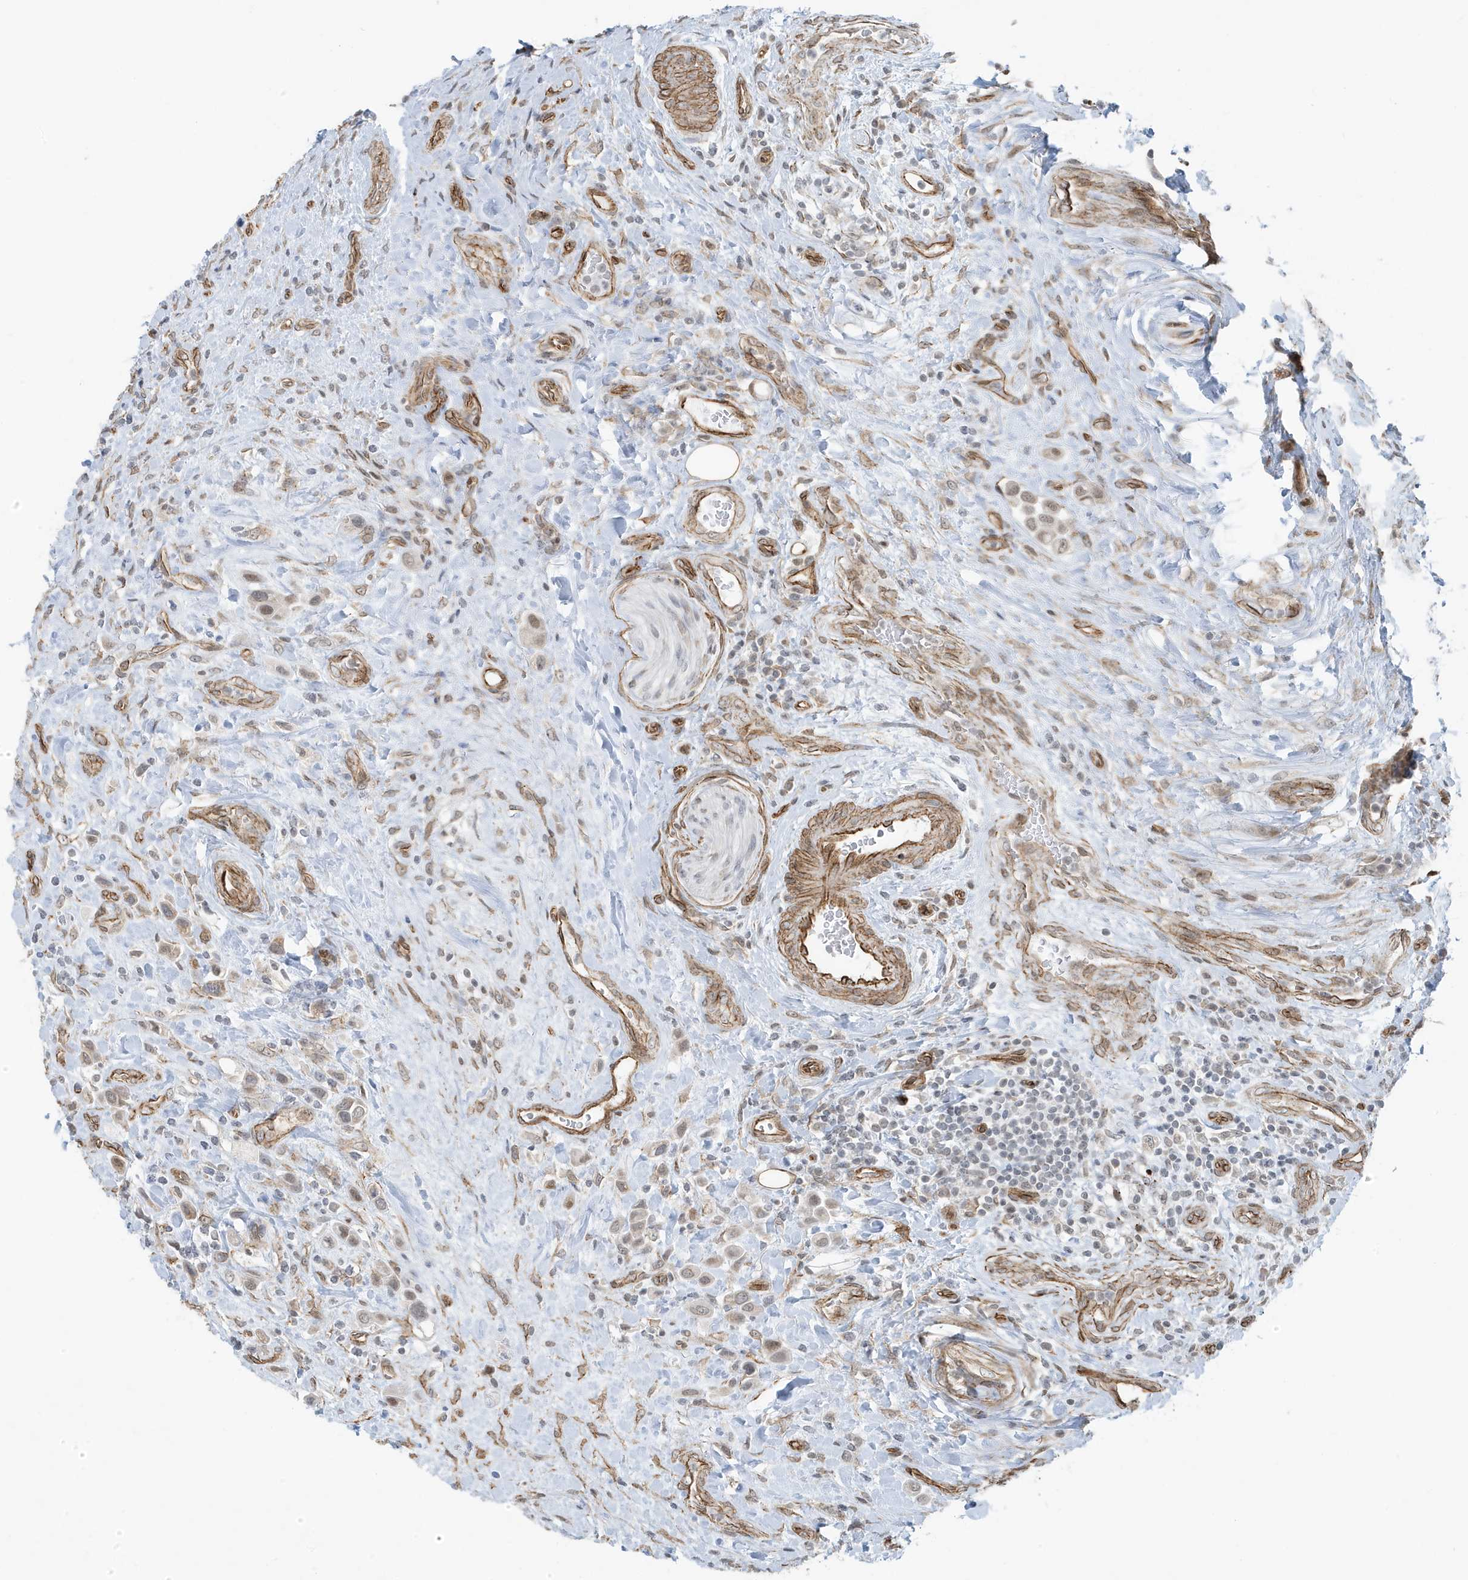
{"staining": {"intensity": "weak", "quantity": "<25%", "location": "cytoplasmic/membranous"}, "tissue": "urothelial cancer", "cell_type": "Tumor cells", "image_type": "cancer", "snomed": [{"axis": "morphology", "description": "Urothelial carcinoma, High grade"}, {"axis": "topography", "description": "Urinary bladder"}], "caption": "Urothelial carcinoma (high-grade) stained for a protein using immunohistochemistry (IHC) displays no staining tumor cells.", "gene": "CHCHD4", "patient": {"sex": "male", "age": 50}}